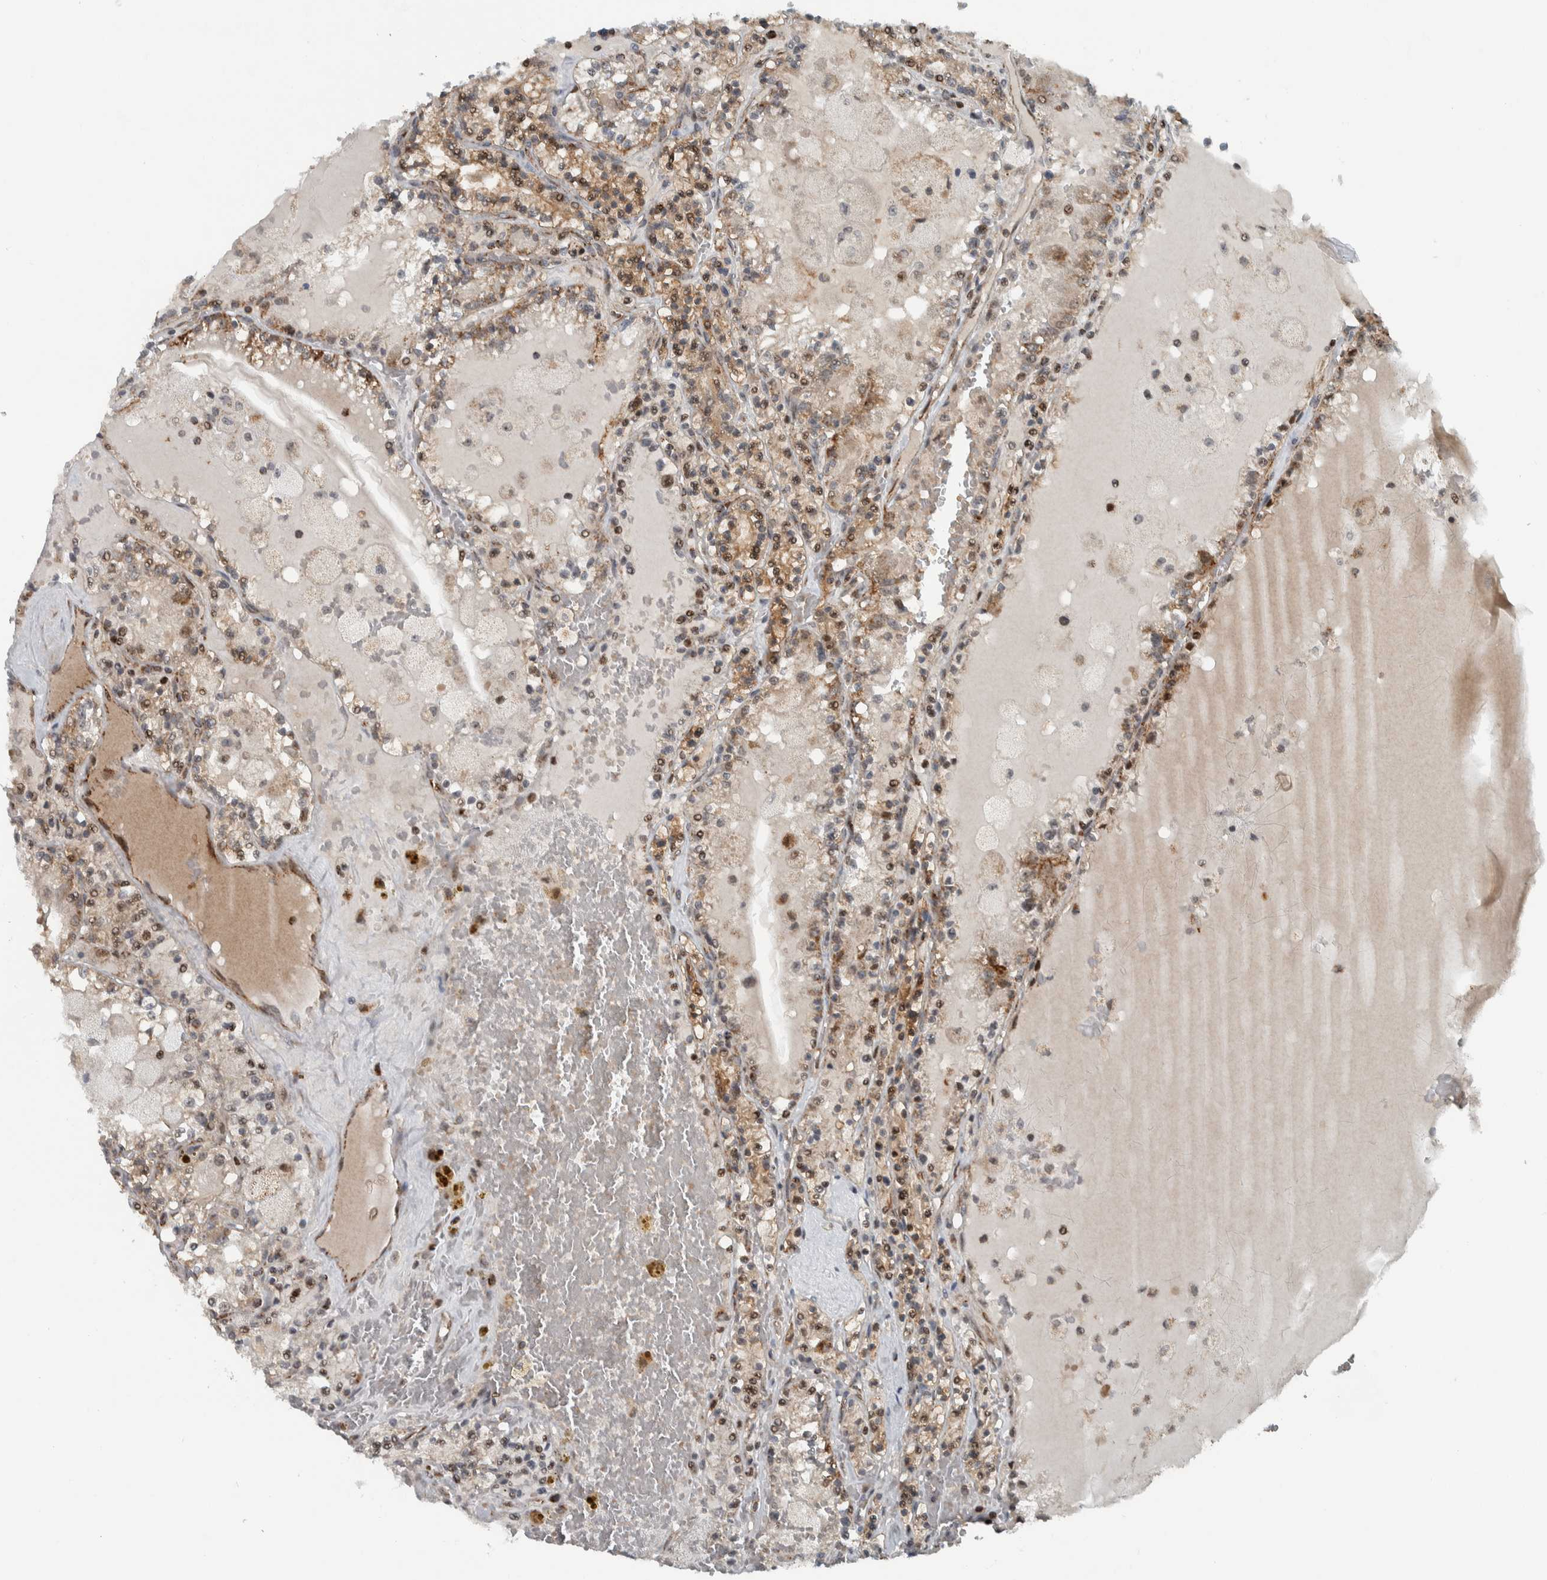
{"staining": {"intensity": "weak", "quantity": ">75%", "location": "cytoplasmic/membranous"}, "tissue": "renal cancer", "cell_type": "Tumor cells", "image_type": "cancer", "snomed": [{"axis": "morphology", "description": "Adenocarcinoma, NOS"}, {"axis": "topography", "description": "Kidney"}], "caption": "Protein expression analysis of human renal cancer reveals weak cytoplasmic/membranous positivity in about >75% of tumor cells.", "gene": "PPM1K", "patient": {"sex": "female", "age": 56}}